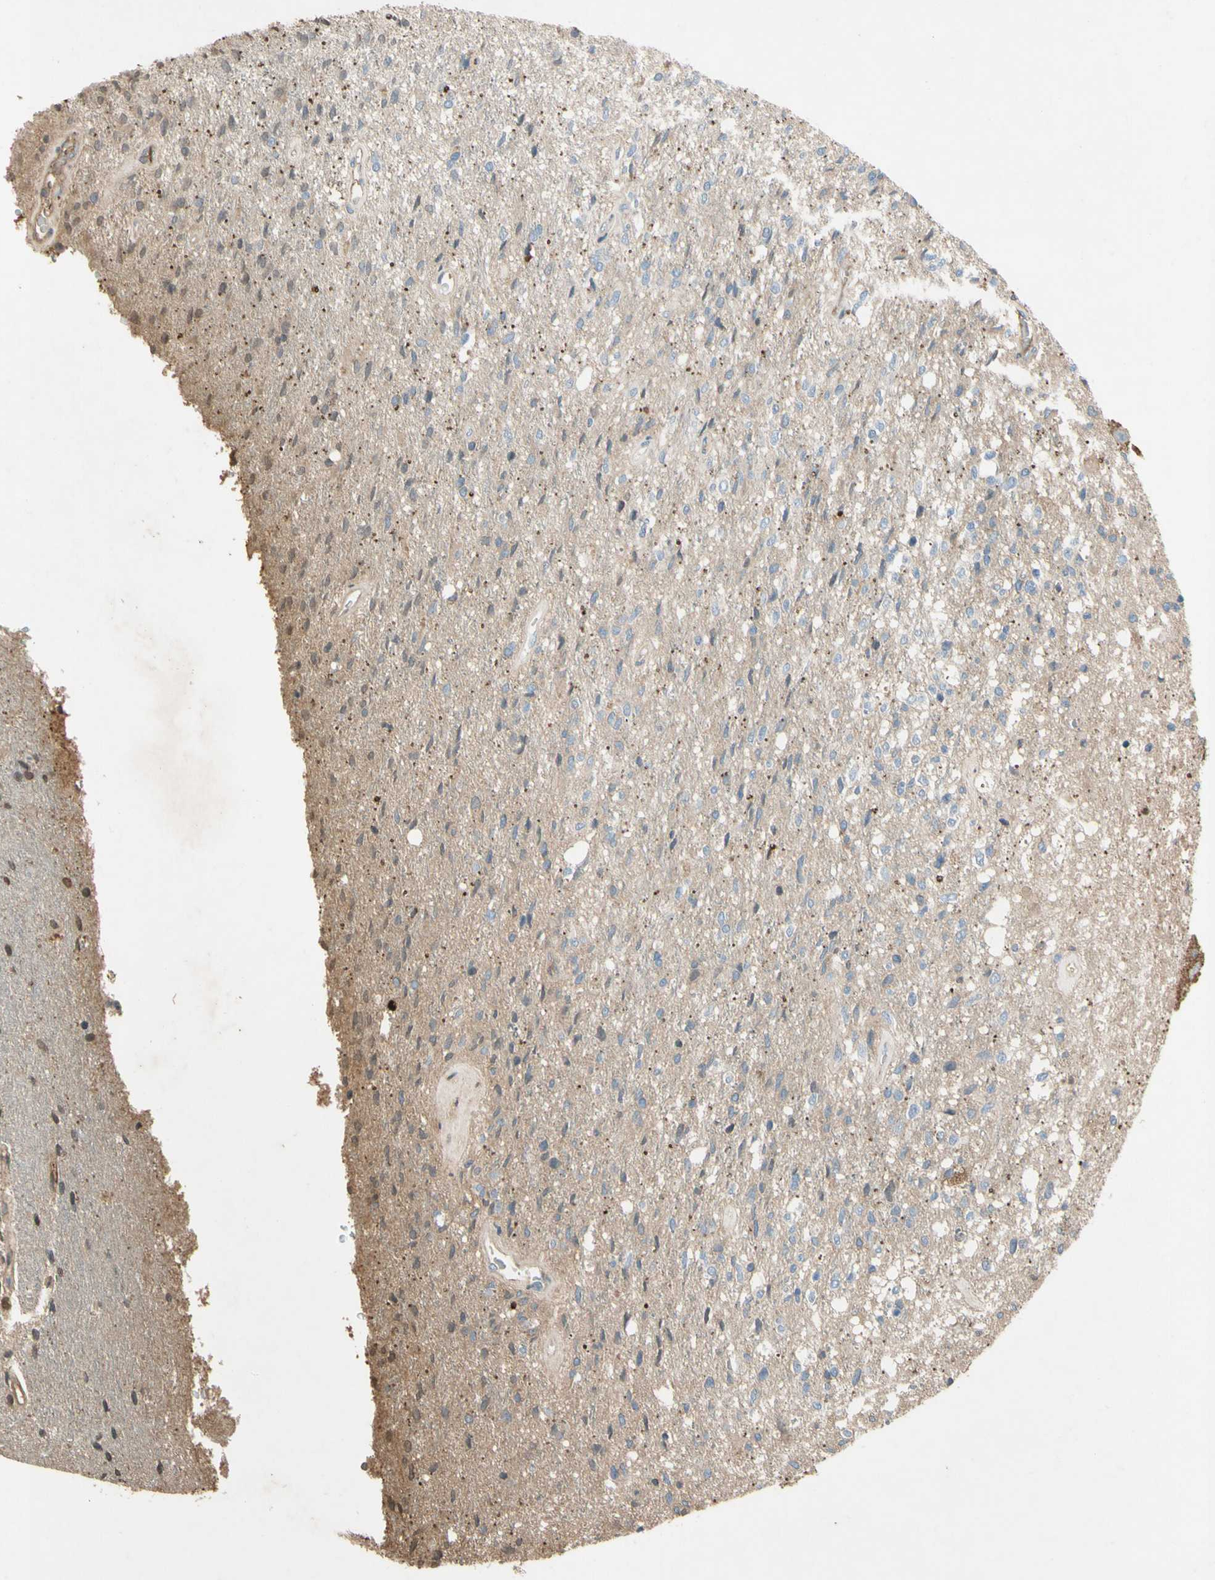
{"staining": {"intensity": "weak", "quantity": "<25%", "location": "cytoplasmic/membranous,nuclear"}, "tissue": "glioma", "cell_type": "Tumor cells", "image_type": "cancer", "snomed": [{"axis": "morphology", "description": "Normal tissue, NOS"}, {"axis": "morphology", "description": "Glioma, malignant, High grade"}, {"axis": "topography", "description": "Cerebral cortex"}], "caption": "Protein analysis of glioma demonstrates no significant expression in tumor cells.", "gene": "TIMP2", "patient": {"sex": "male", "age": 77}}